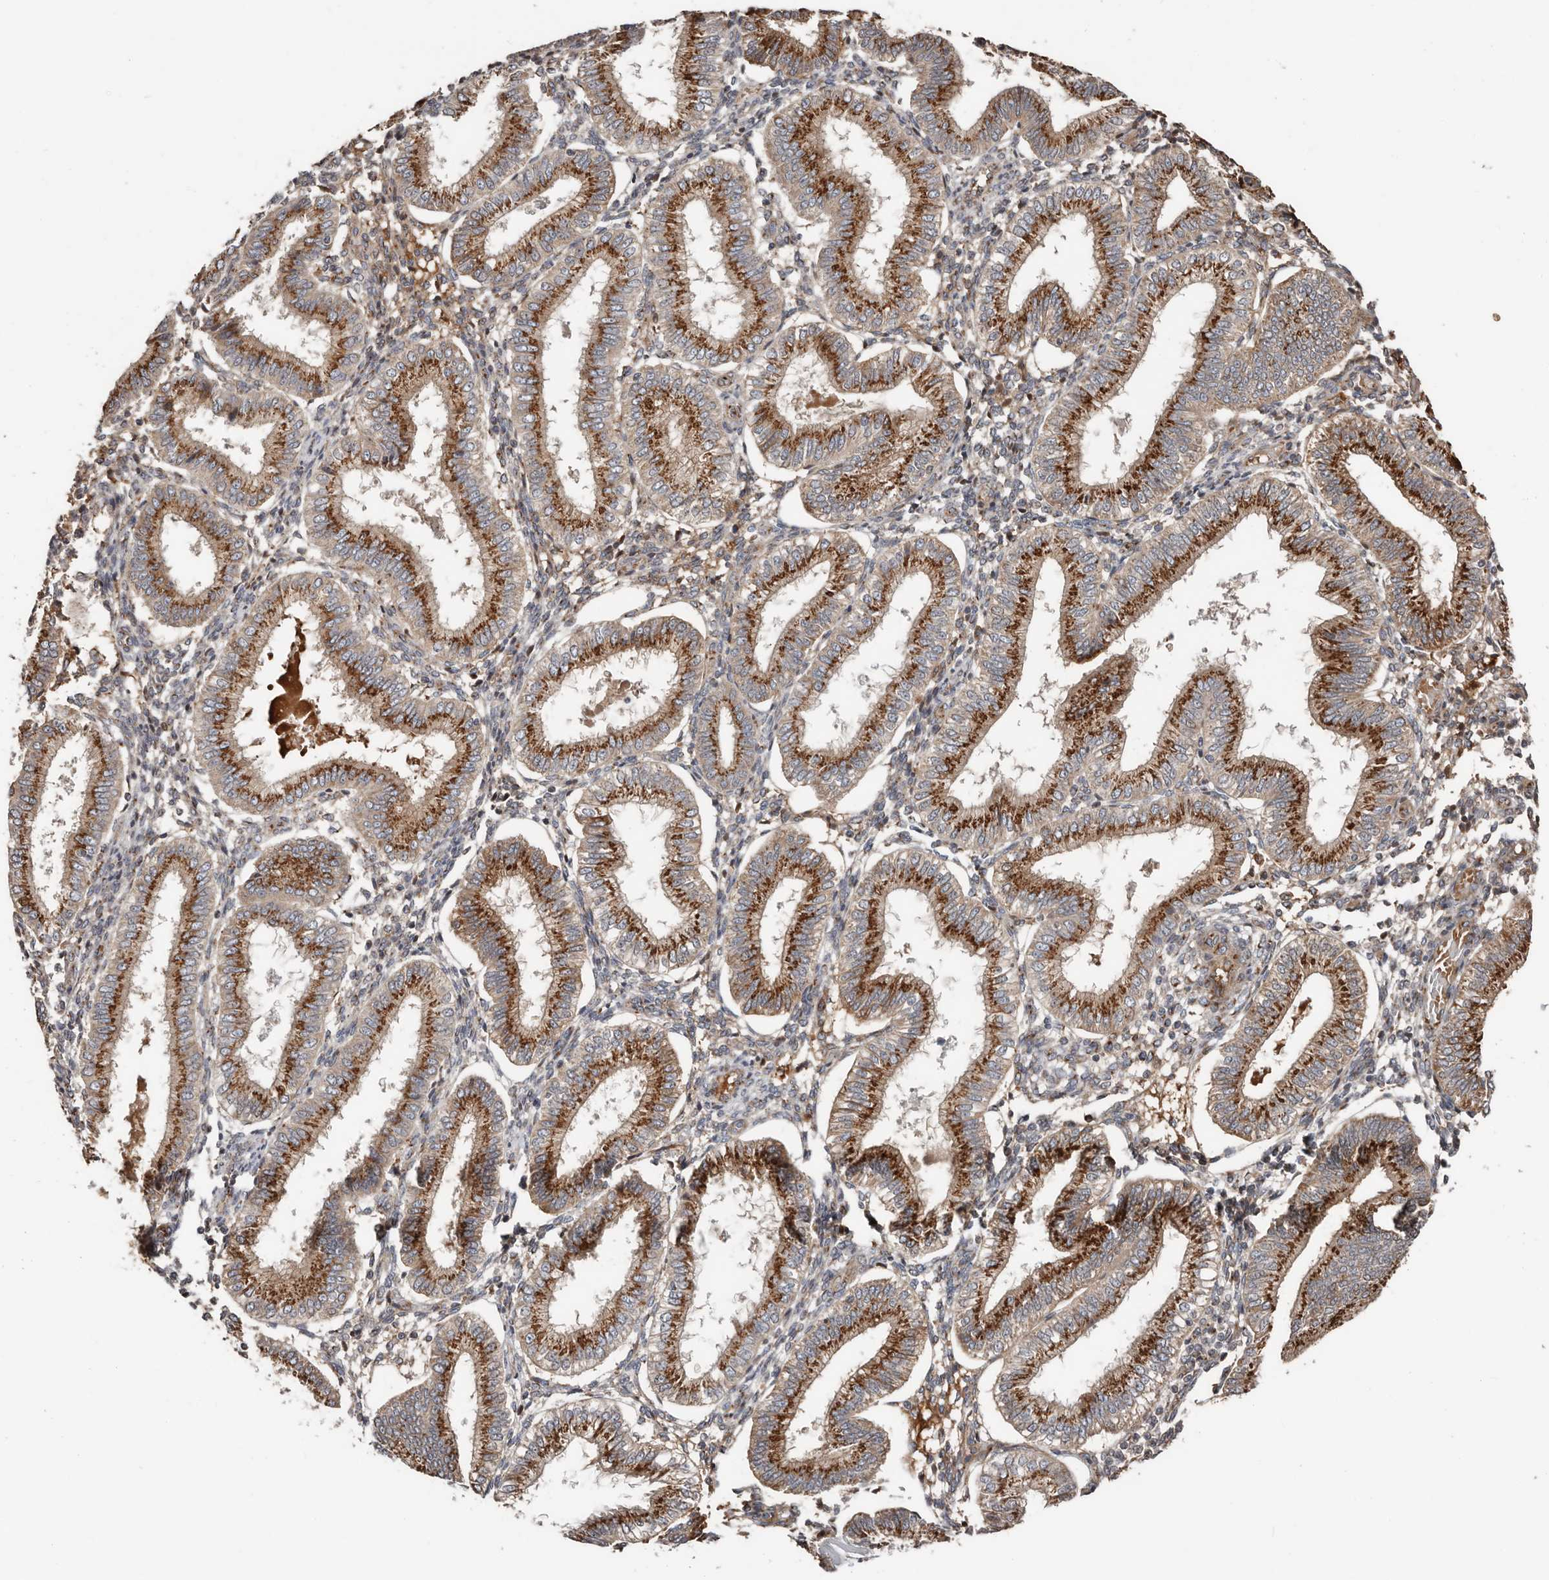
{"staining": {"intensity": "weak", "quantity": "<25%", "location": "cytoplasmic/membranous"}, "tissue": "endometrium", "cell_type": "Cells in endometrial stroma", "image_type": "normal", "snomed": [{"axis": "morphology", "description": "Normal tissue, NOS"}, {"axis": "topography", "description": "Endometrium"}], "caption": "The image displays no staining of cells in endometrial stroma in unremarkable endometrium.", "gene": "COG1", "patient": {"sex": "female", "age": 39}}